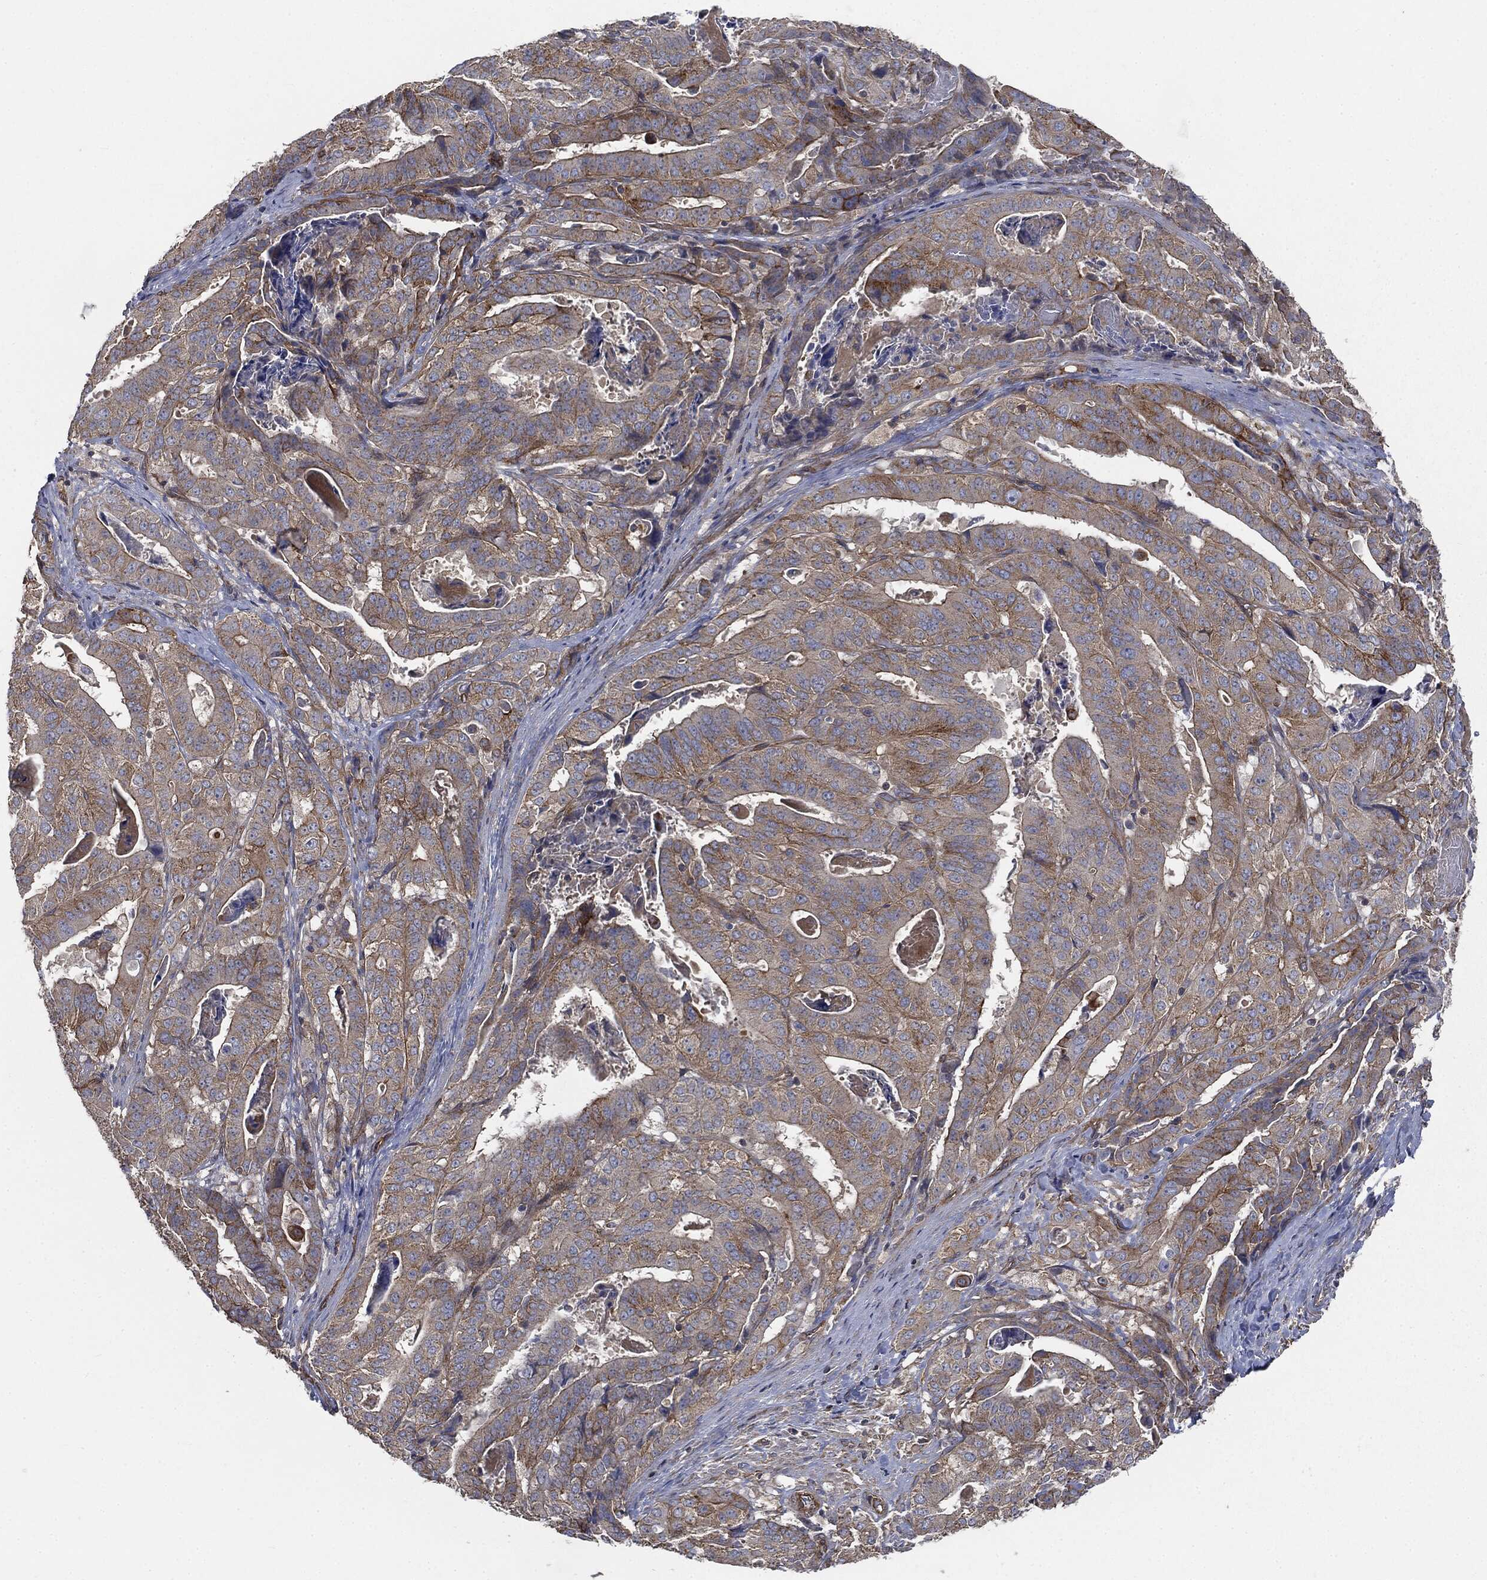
{"staining": {"intensity": "moderate", "quantity": ">75%", "location": "cytoplasmic/membranous"}, "tissue": "stomach cancer", "cell_type": "Tumor cells", "image_type": "cancer", "snomed": [{"axis": "morphology", "description": "Adenocarcinoma, NOS"}, {"axis": "topography", "description": "Stomach"}], "caption": "This image demonstrates immunohistochemistry (IHC) staining of human stomach cancer (adenocarcinoma), with medium moderate cytoplasmic/membranous expression in approximately >75% of tumor cells.", "gene": "EPS15L1", "patient": {"sex": "male", "age": 48}}